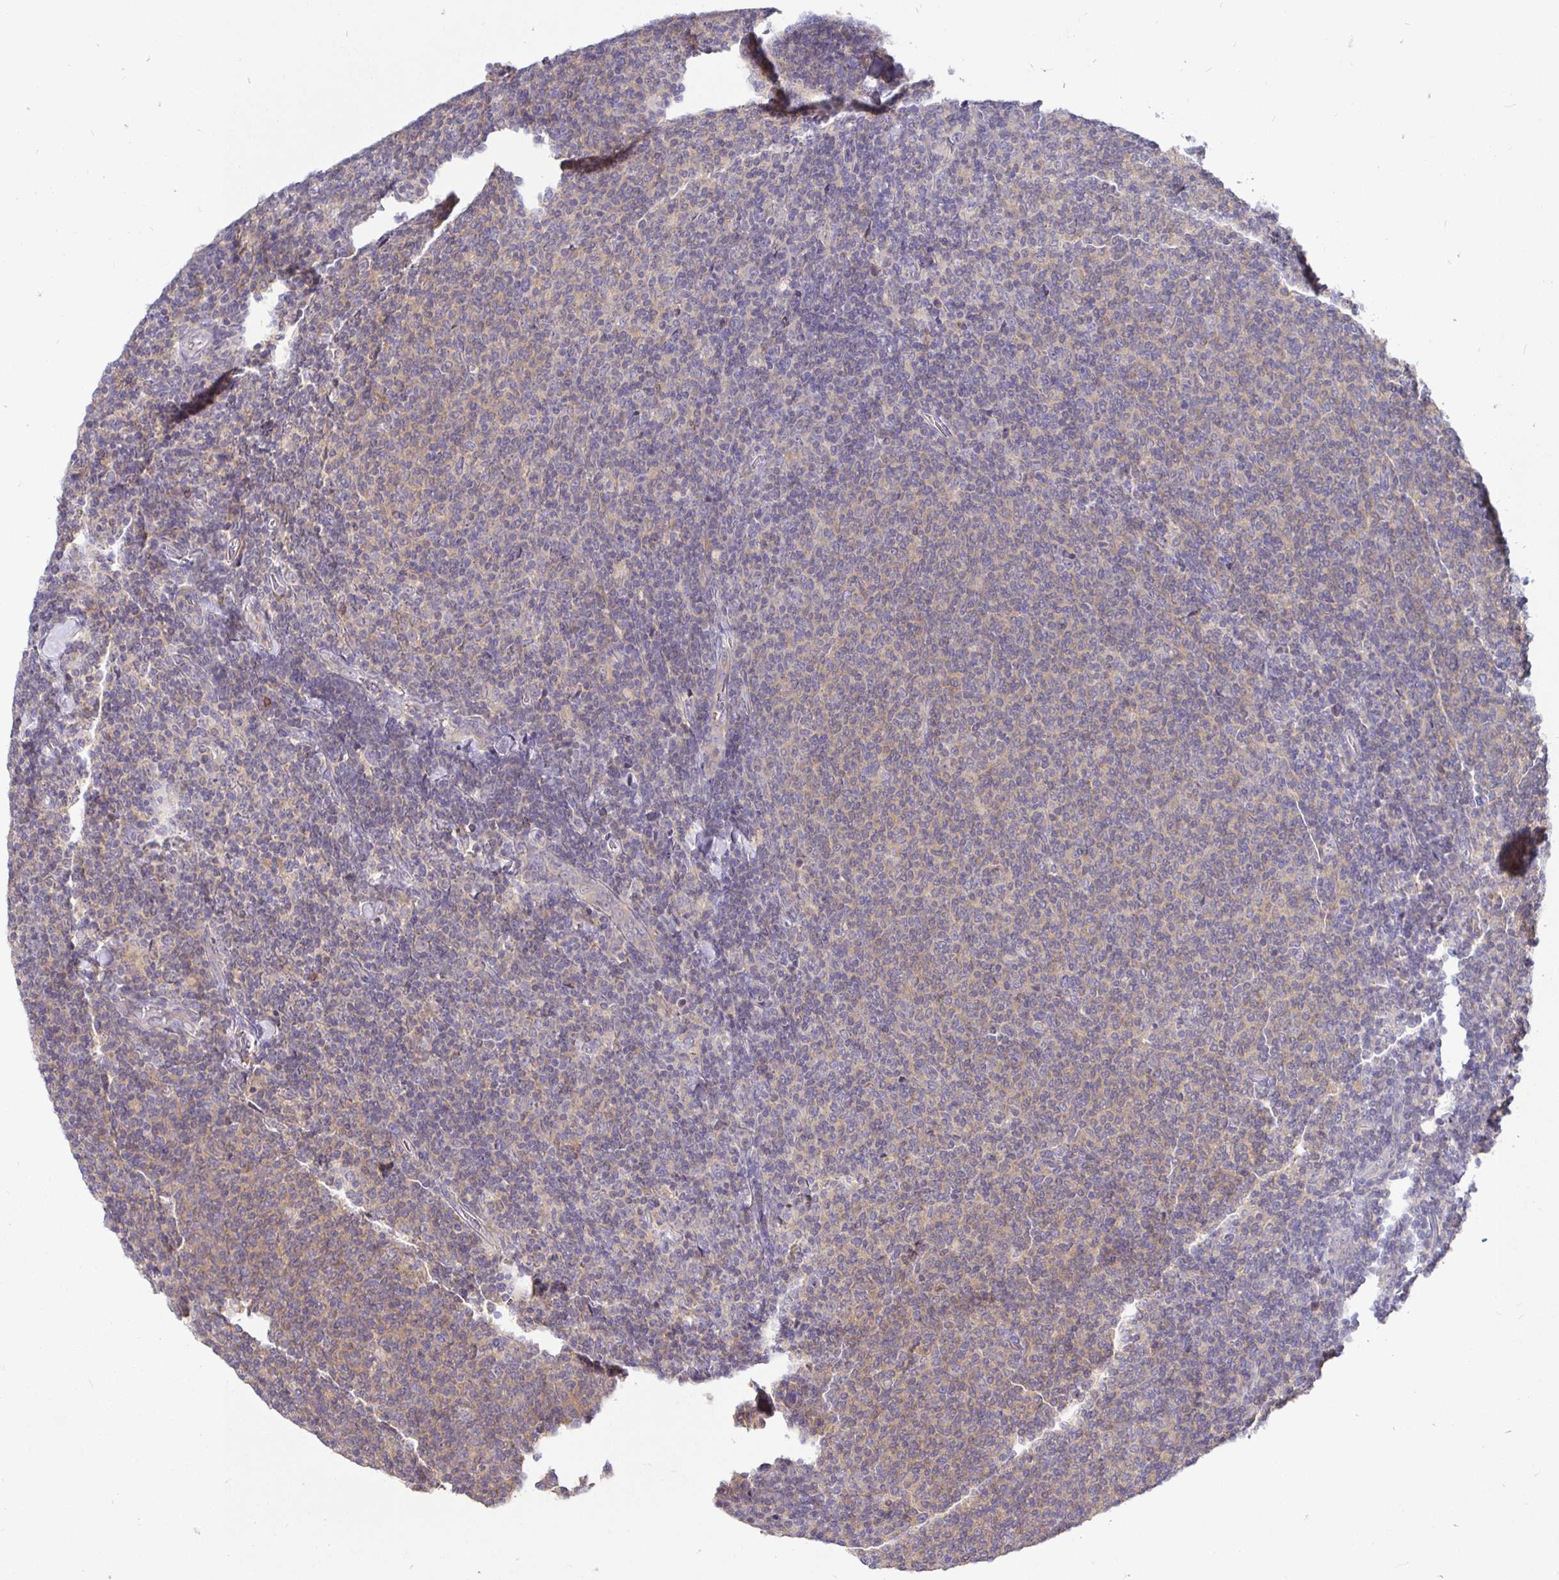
{"staining": {"intensity": "negative", "quantity": "none", "location": "none"}, "tissue": "lymphoma", "cell_type": "Tumor cells", "image_type": "cancer", "snomed": [{"axis": "morphology", "description": "Malignant lymphoma, non-Hodgkin's type, Low grade"}, {"axis": "topography", "description": "Lymph node"}], "caption": "The image exhibits no staining of tumor cells in malignant lymphoma, non-Hodgkin's type (low-grade).", "gene": "KIF21A", "patient": {"sex": "male", "age": 52}}